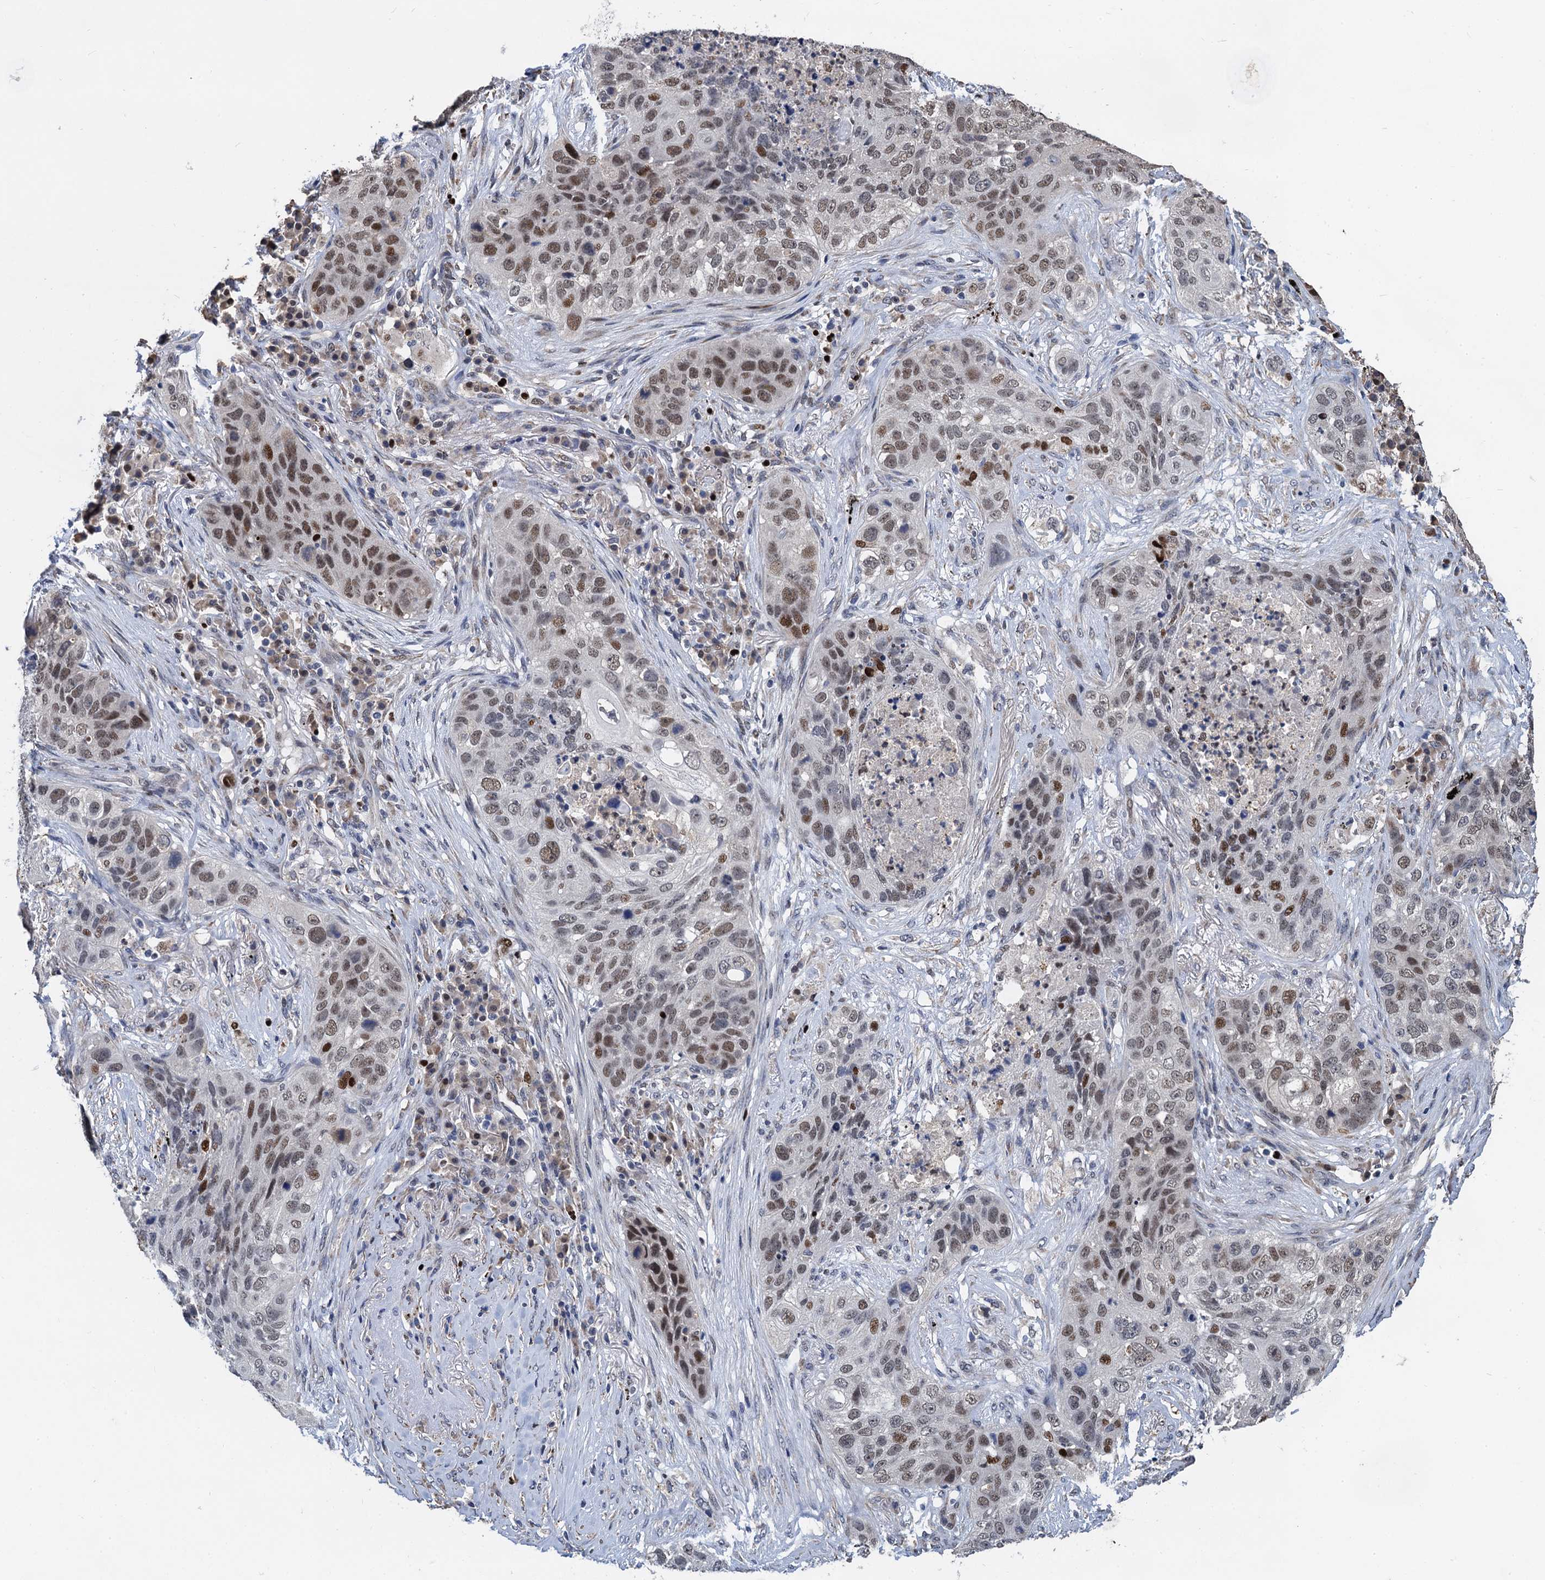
{"staining": {"intensity": "moderate", "quantity": "25%-75%", "location": "nuclear"}, "tissue": "lung cancer", "cell_type": "Tumor cells", "image_type": "cancer", "snomed": [{"axis": "morphology", "description": "Squamous cell carcinoma, NOS"}, {"axis": "topography", "description": "Lung"}], "caption": "The histopathology image reveals immunohistochemical staining of lung cancer. There is moderate nuclear expression is seen in approximately 25%-75% of tumor cells.", "gene": "TSEN34", "patient": {"sex": "female", "age": 63}}